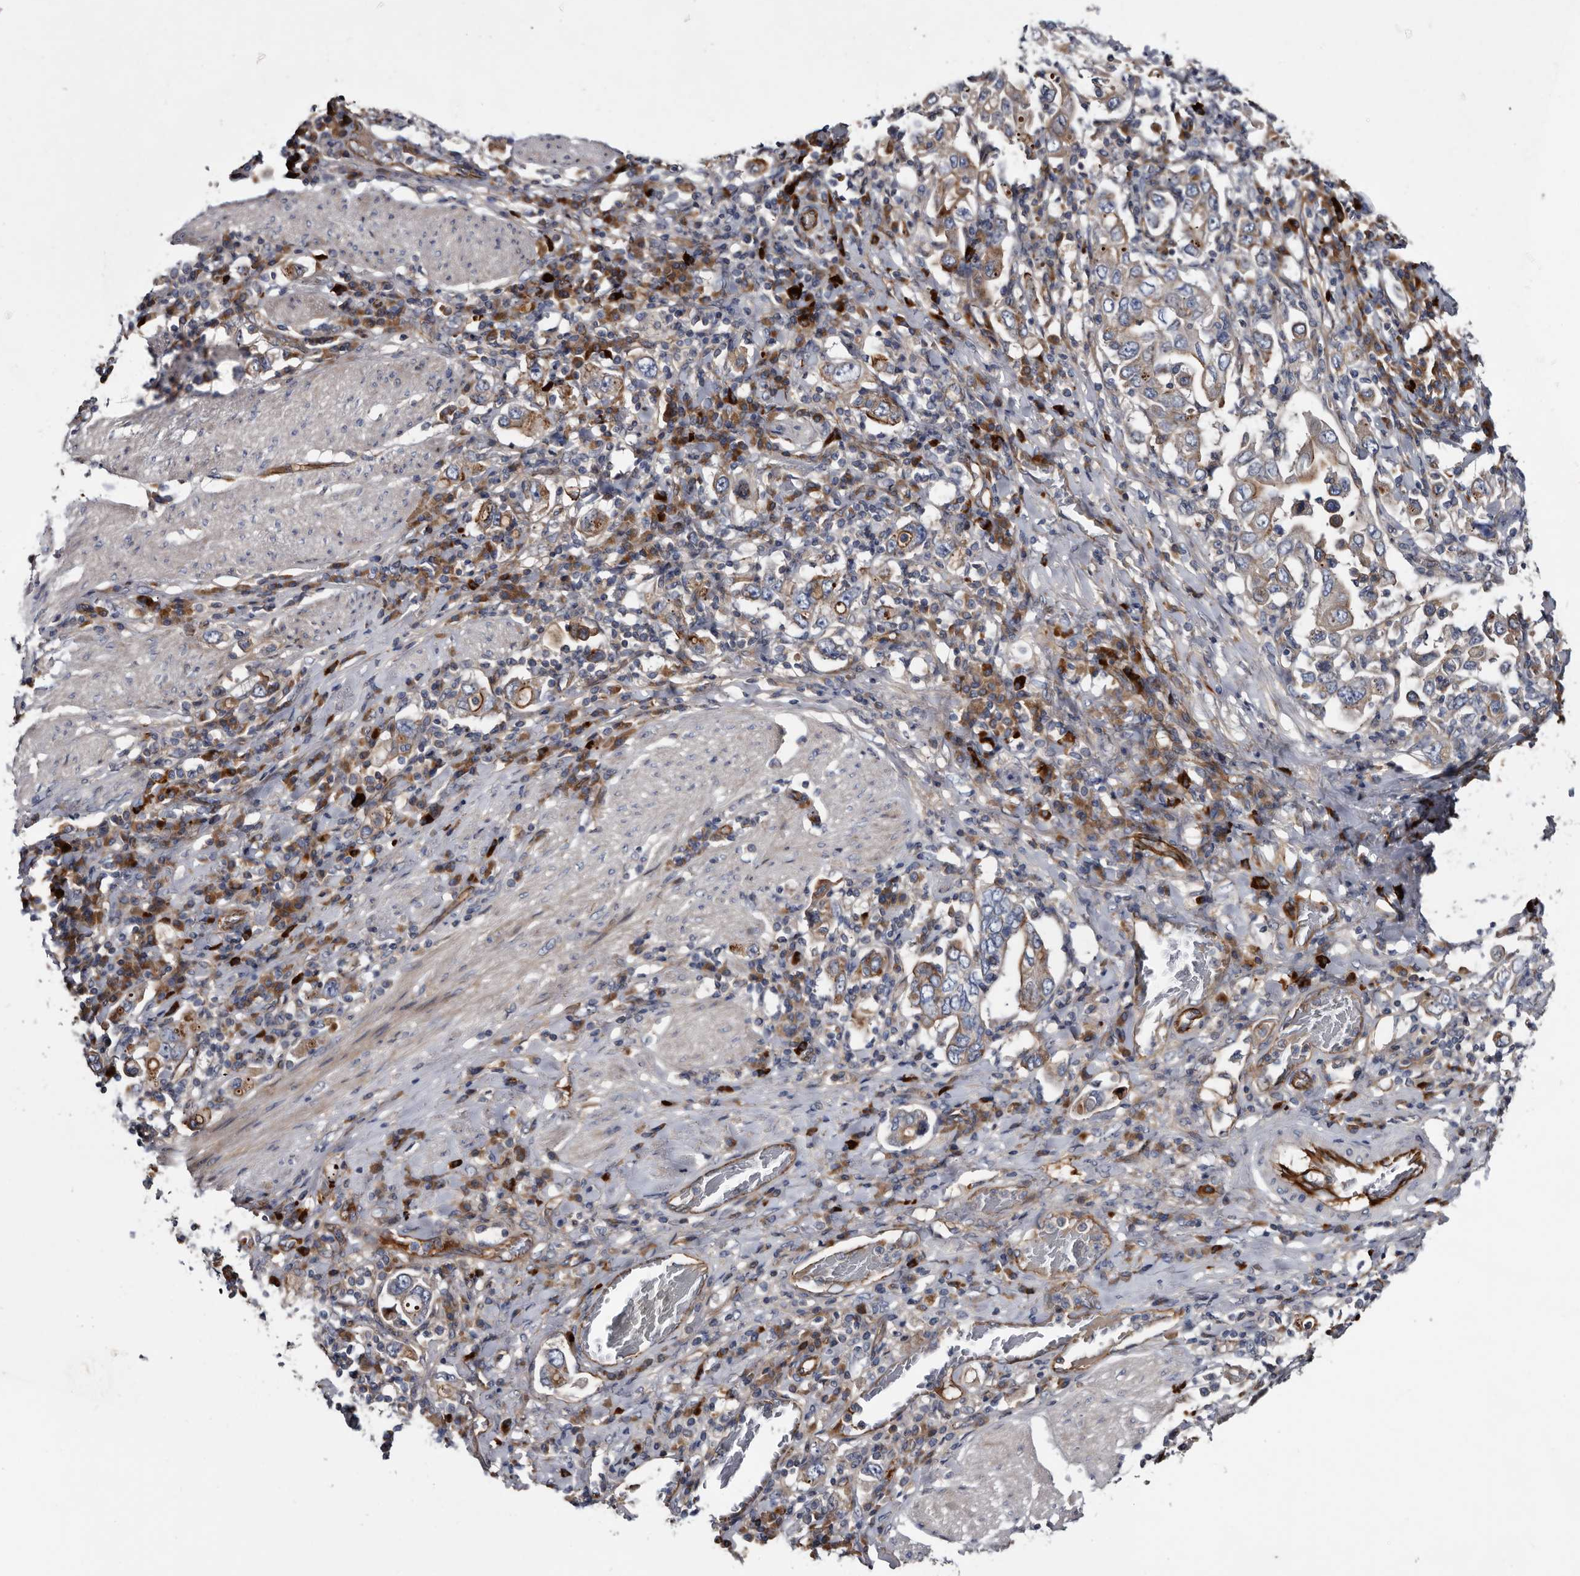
{"staining": {"intensity": "moderate", "quantity": "25%-75%", "location": "cytoplasmic/membranous"}, "tissue": "stomach cancer", "cell_type": "Tumor cells", "image_type": "cancer", "snomed": [{"axis": "morphology", "description": "Adenocarcinoma, NOS"}, {"axis": "topography", "description": "Stomach, upper"}], "caption": "IHC image of stomach adenocarcinoma stained for a protein (brown), which exhibits medium levels of moderate cytoplasmic/membranous positivity in approximately 25%-75% of tumor cells.", "gene": "TSPAN17", "patient": {"sex": "male", "age": 62}}